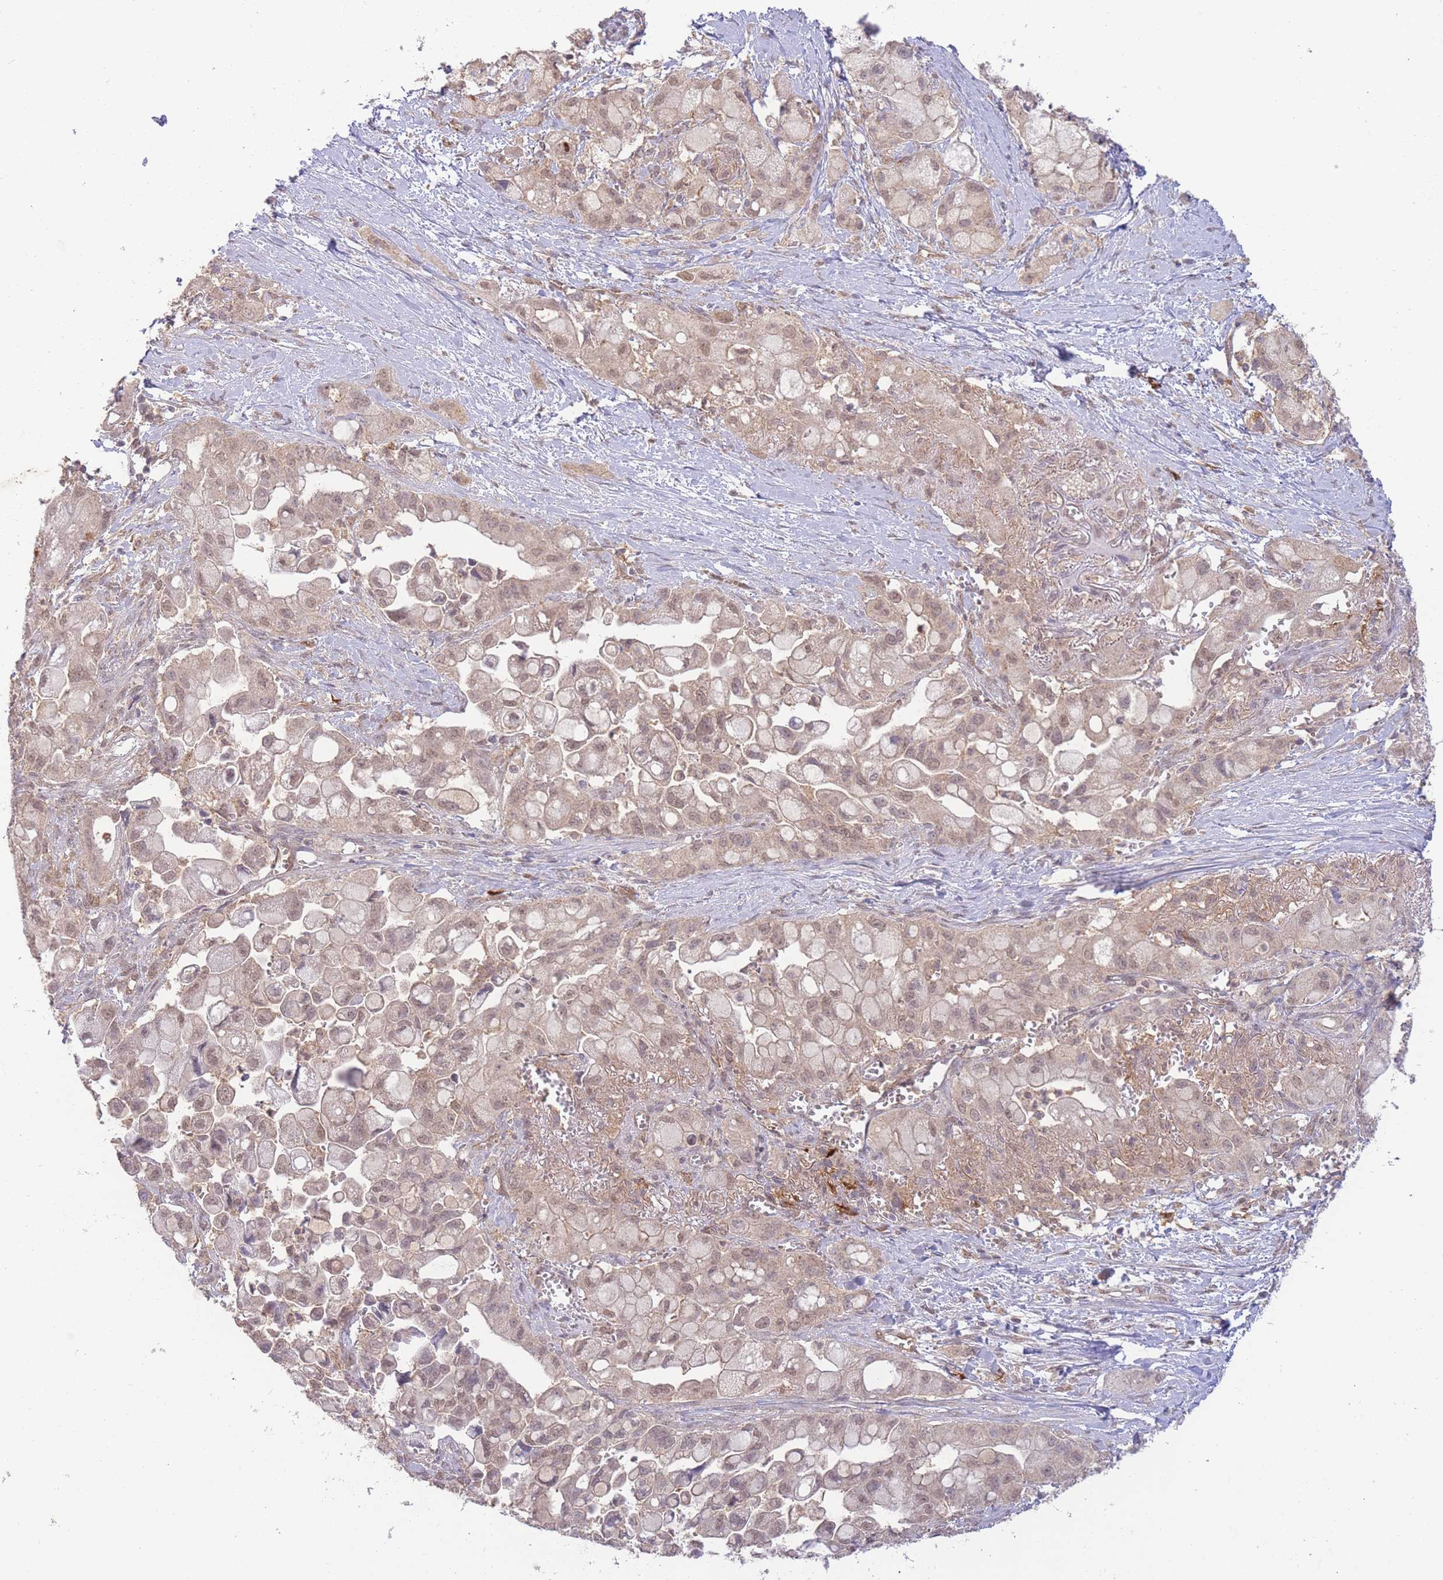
{"staining": {"intensity": "weak", "quantity": ">75%", "location": "nuclear"}, "tissue": "pancreatic cancer", "cell_type": "Tumor cells", "image_type": "cancer", "snomed": [{"axis": "morphology", "description": "Adenocarcinoma, NOS"}, {"axis": "topography", "description": "Pancreas"}], "caption": "Immunohistochemical staining of pancreatic cancer (adenocarcinoma) shows low levels of weak nuclear expression in about >75% of tumor cells.", "gene": "RNF144B", "patient": {"sex": "male", "age": 68}}